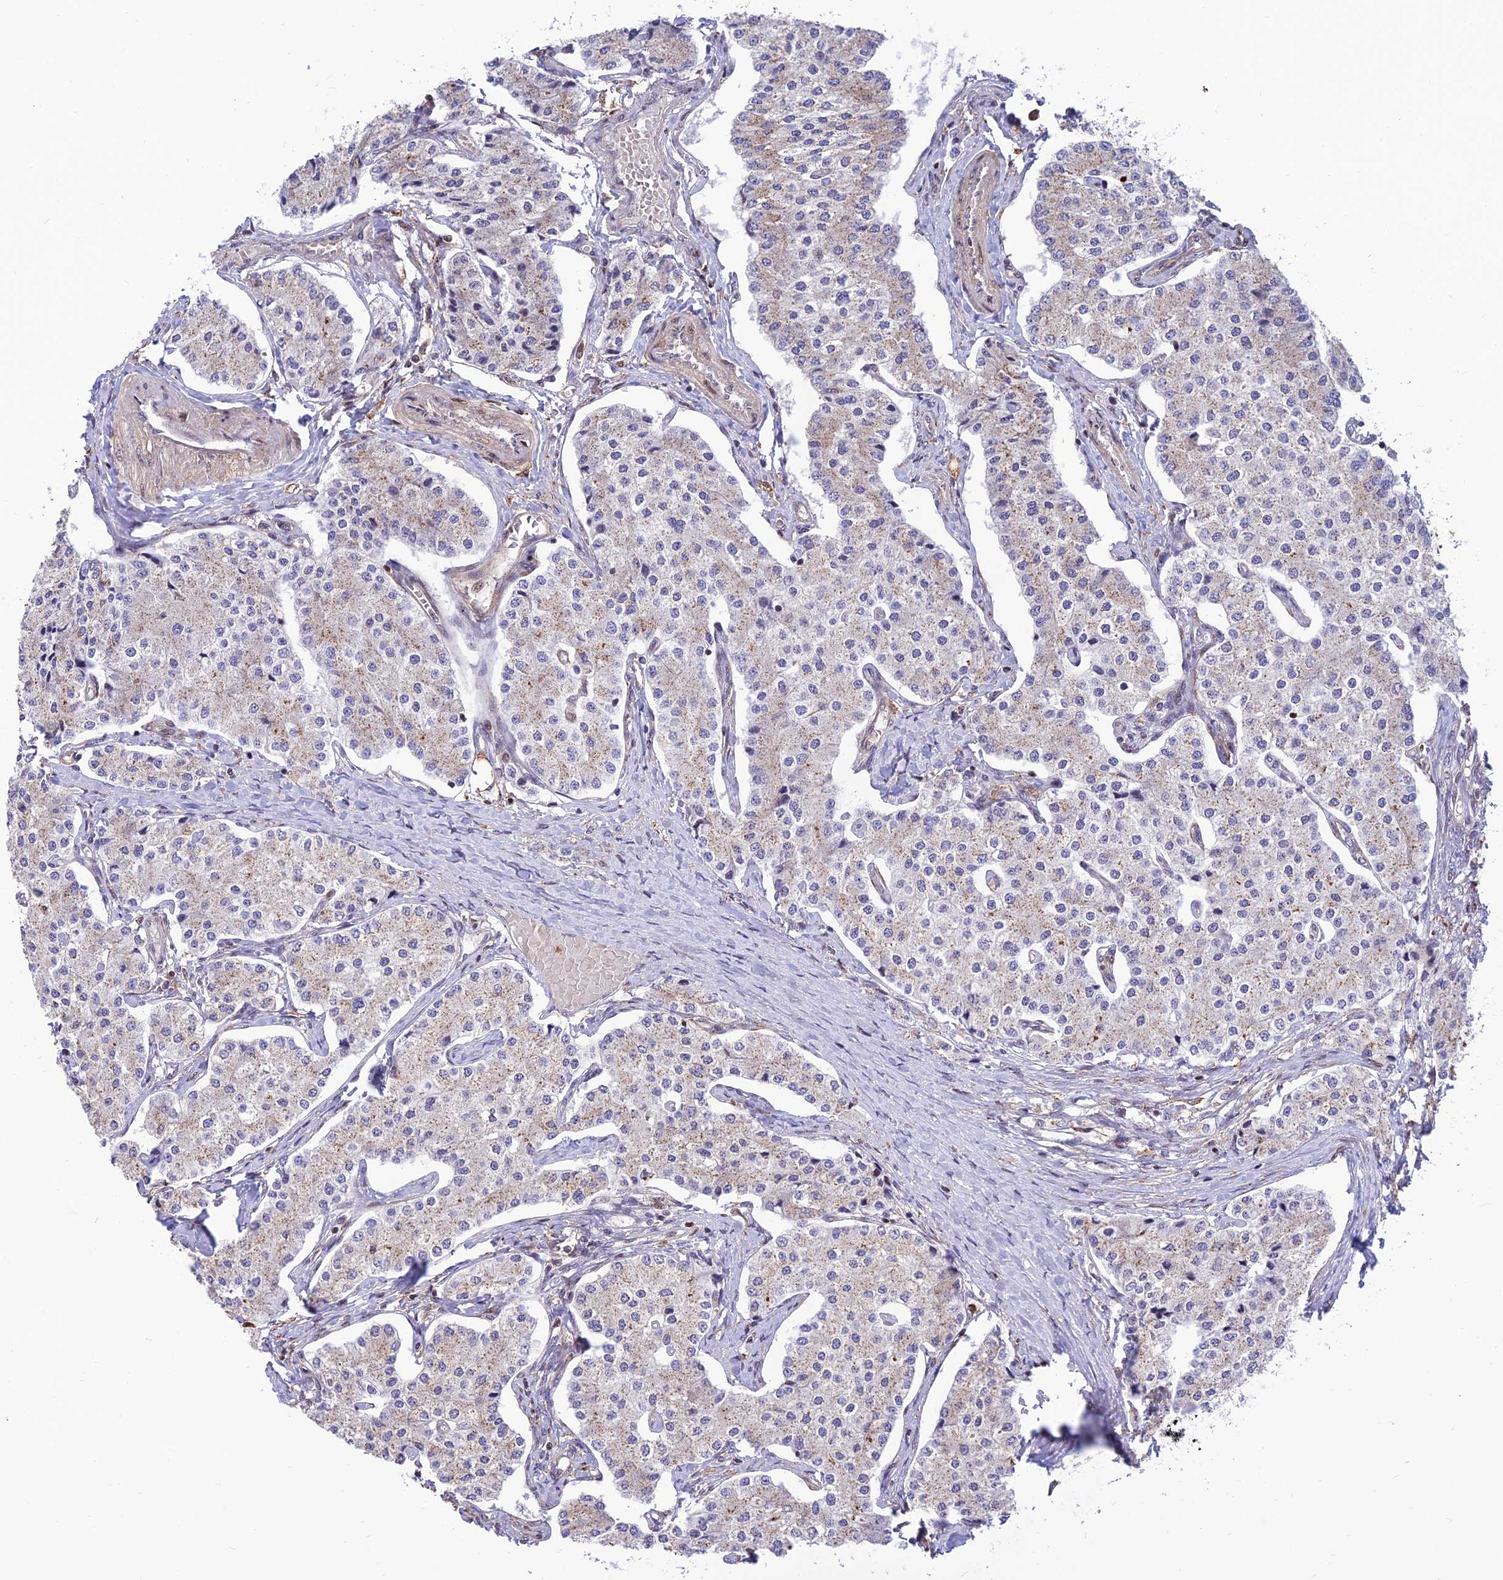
{"staining": {"intensity": "weak", "quantity": "25%-75%", "location": "cytoplasmic/membranous"}, "tissue": "carcinoid", "cell_type": "Tumor cells", "image_type": "cancer", "snomed": [{"axis": "morphology", "description": "Carcinoid, malignant, NOS"}, {"axis": "topography", "description": "Colon"}], "caption": "Immunohistochemistry (IHC) of human carcinoid reveals low levels of weak cytoplasmic/membranous staining in approximately 25%-75% of tumor cells.", "gene": "FAM186B", "patient": {"sex": "female", "age": 52}}